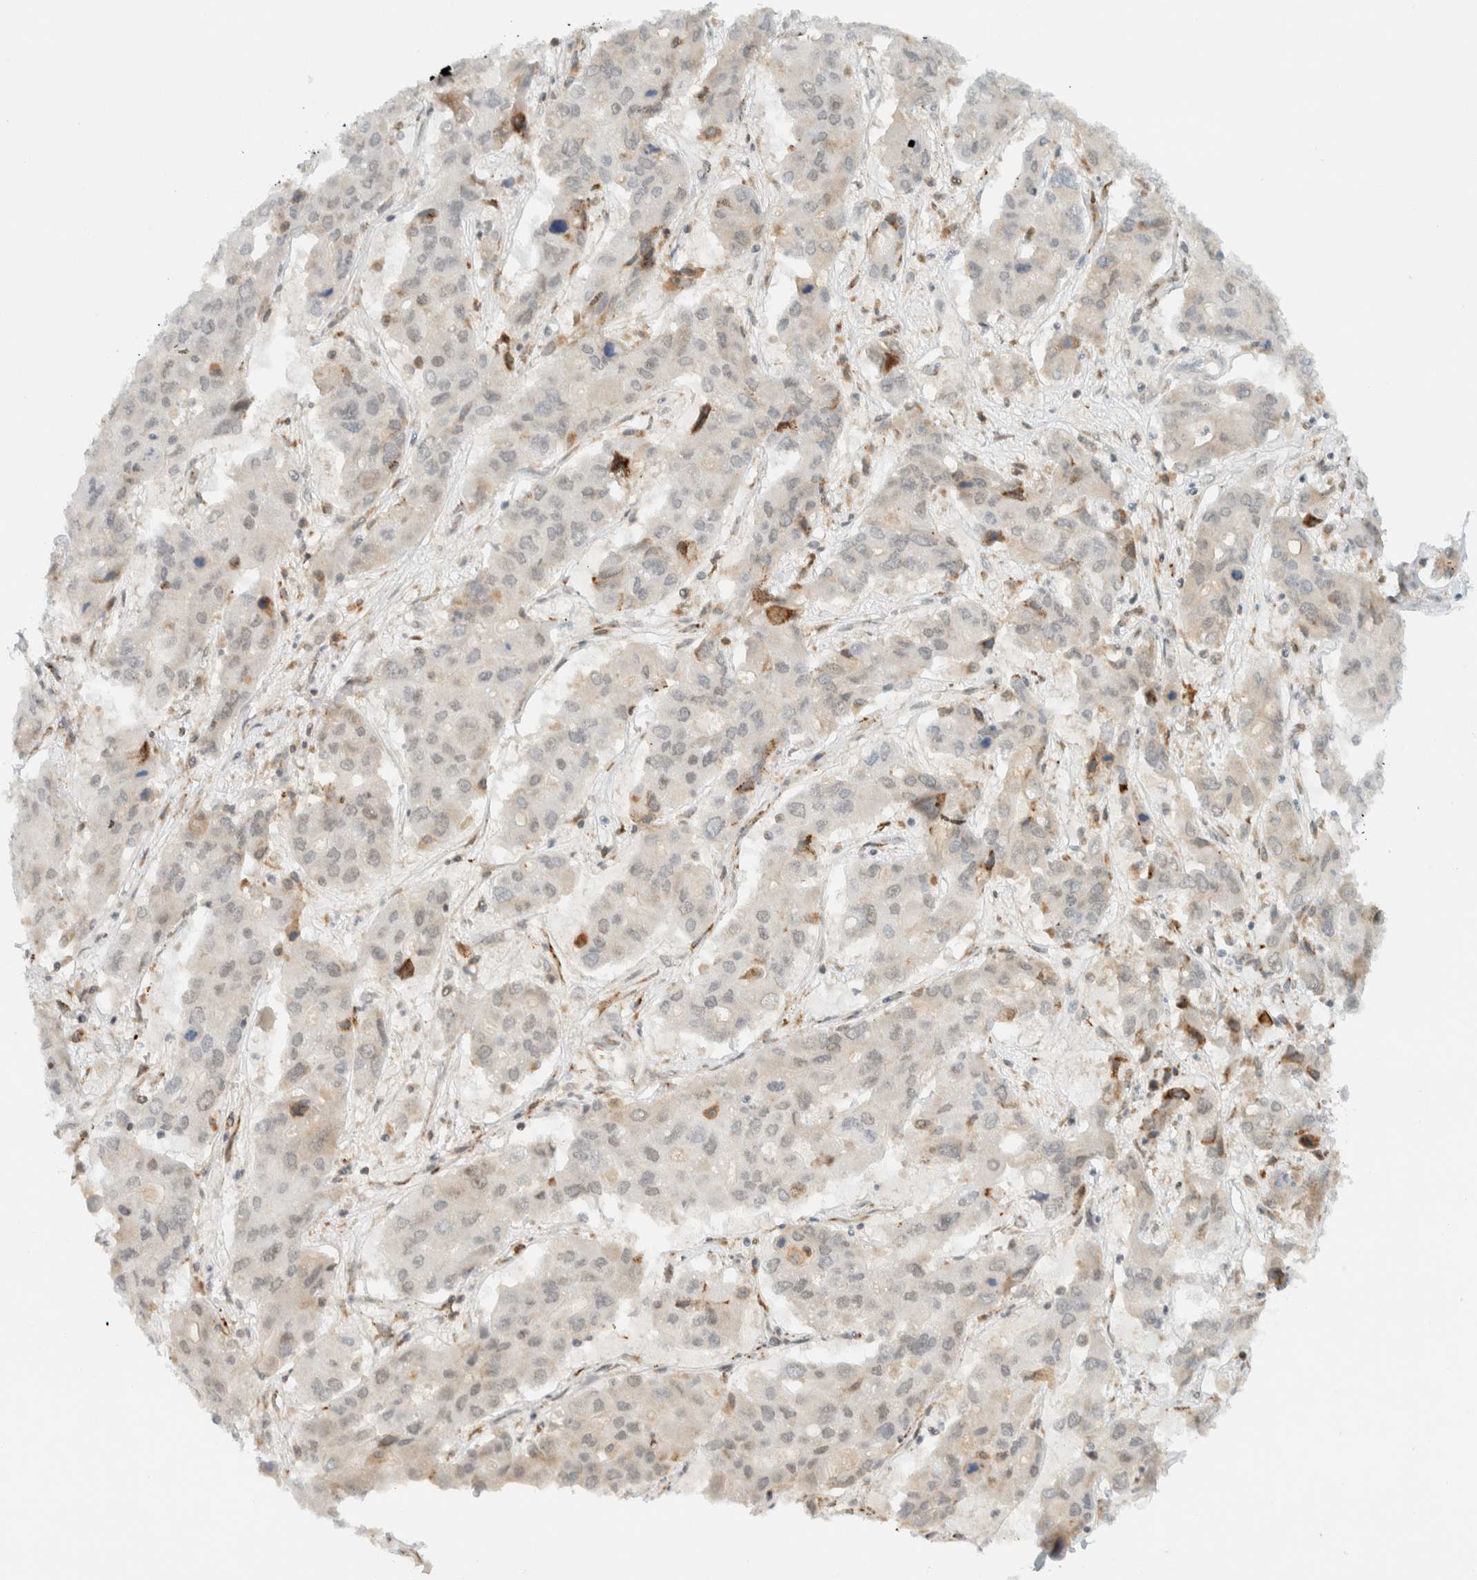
{"staining": {"intensity": "weak", "quantity": "<25%", "location": "nuclear"}, "tissue": "liver cancer", "cell_type": "Tumor cells", "image_type": "cancer", "snomed": [{"axis": "morphology", "description": "Cholangiocarcinoma"}, {"axis": "topography", "description": "Liver"}], "caption": "Immunohistochemical staining of human liver cancer displays no significant positivity in tumor cells.", "gene": "ITPRID1", "patient": {"sex": "male", "age": 67}}